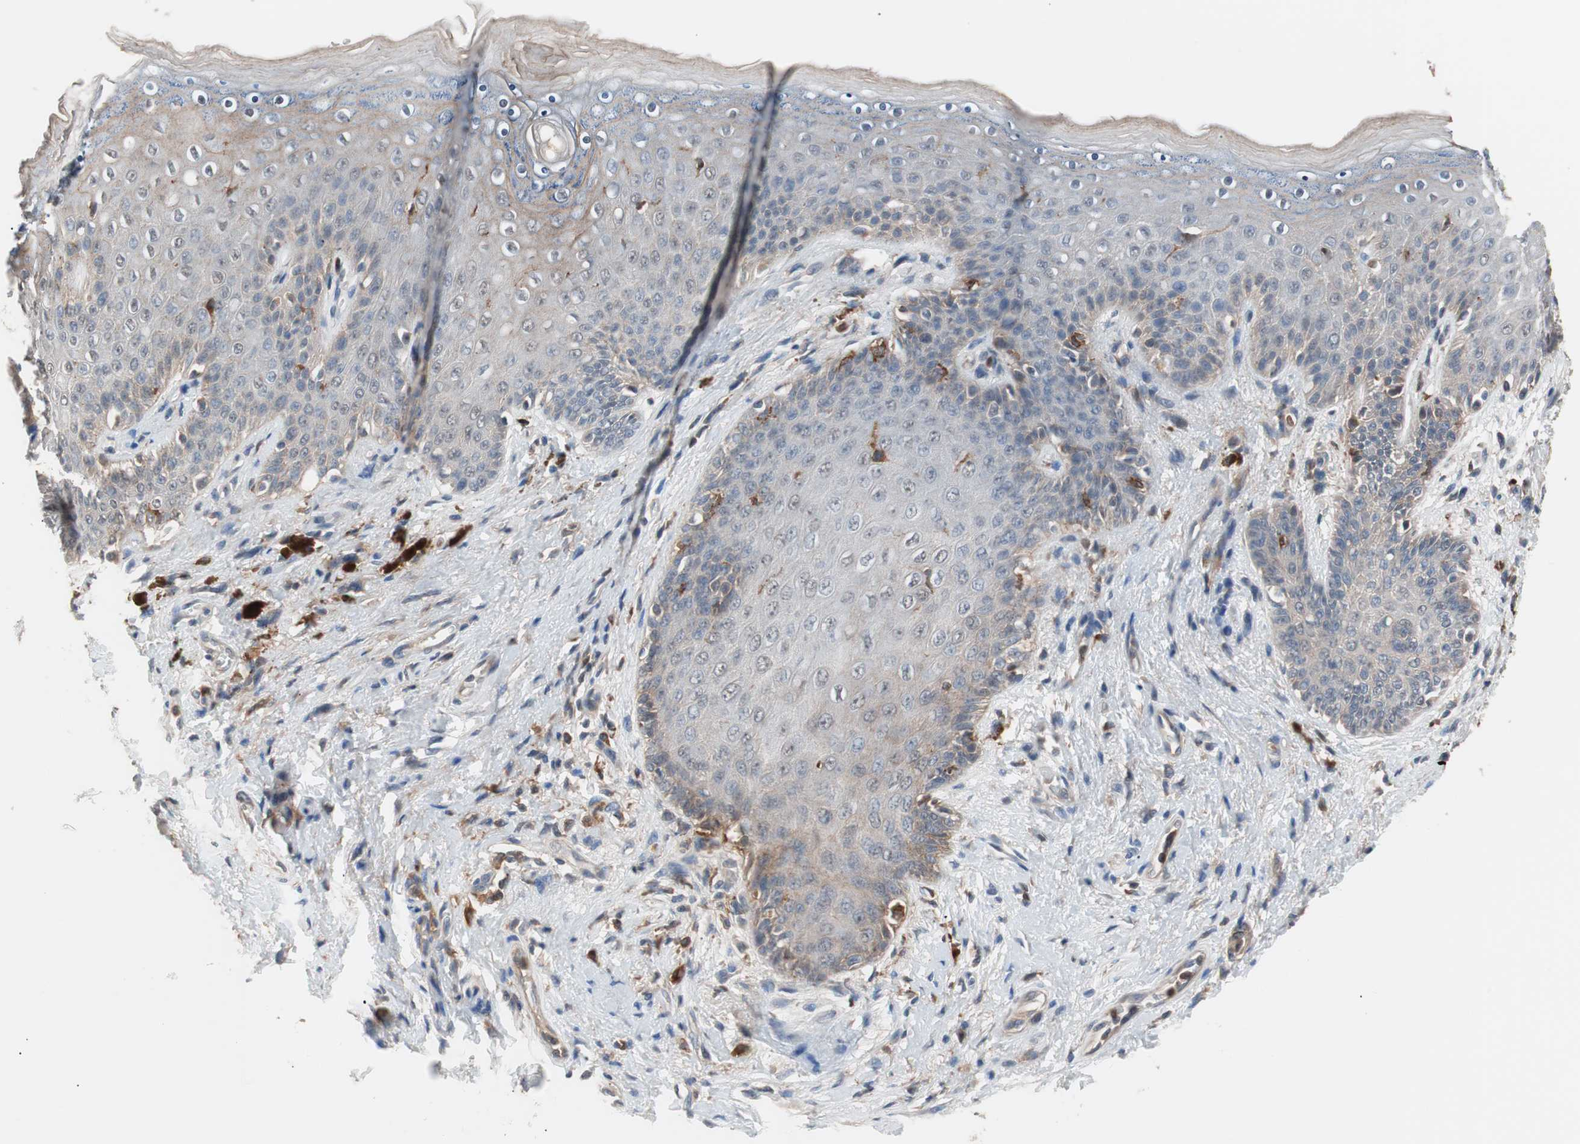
{"staining": {"intensity": "moderate", "quantity": "25%-75%", "location": "cytoplasmic/membranous"}, "tissue": "skin", "cell_type": "Epidermal cells", "image_type": "normal", "snomed": [{"axis": "morphology", "description": "Normal tissue, NOS"}, {"axis": "topography", "description": "Anal"}], "caption": "Skin stained with immunohistochemistry displays moderate cytoplasmic/membranous expression in about 25%-75% of epidermal cells. The protein is stained brown, and the nuclei are stained in blue (DAB (3,3'-diaminobenzidine) IHC with brightfield microscopy, high magnification).", "gene": "LITAF", "patient": {"sex": "female", "age": 46}}